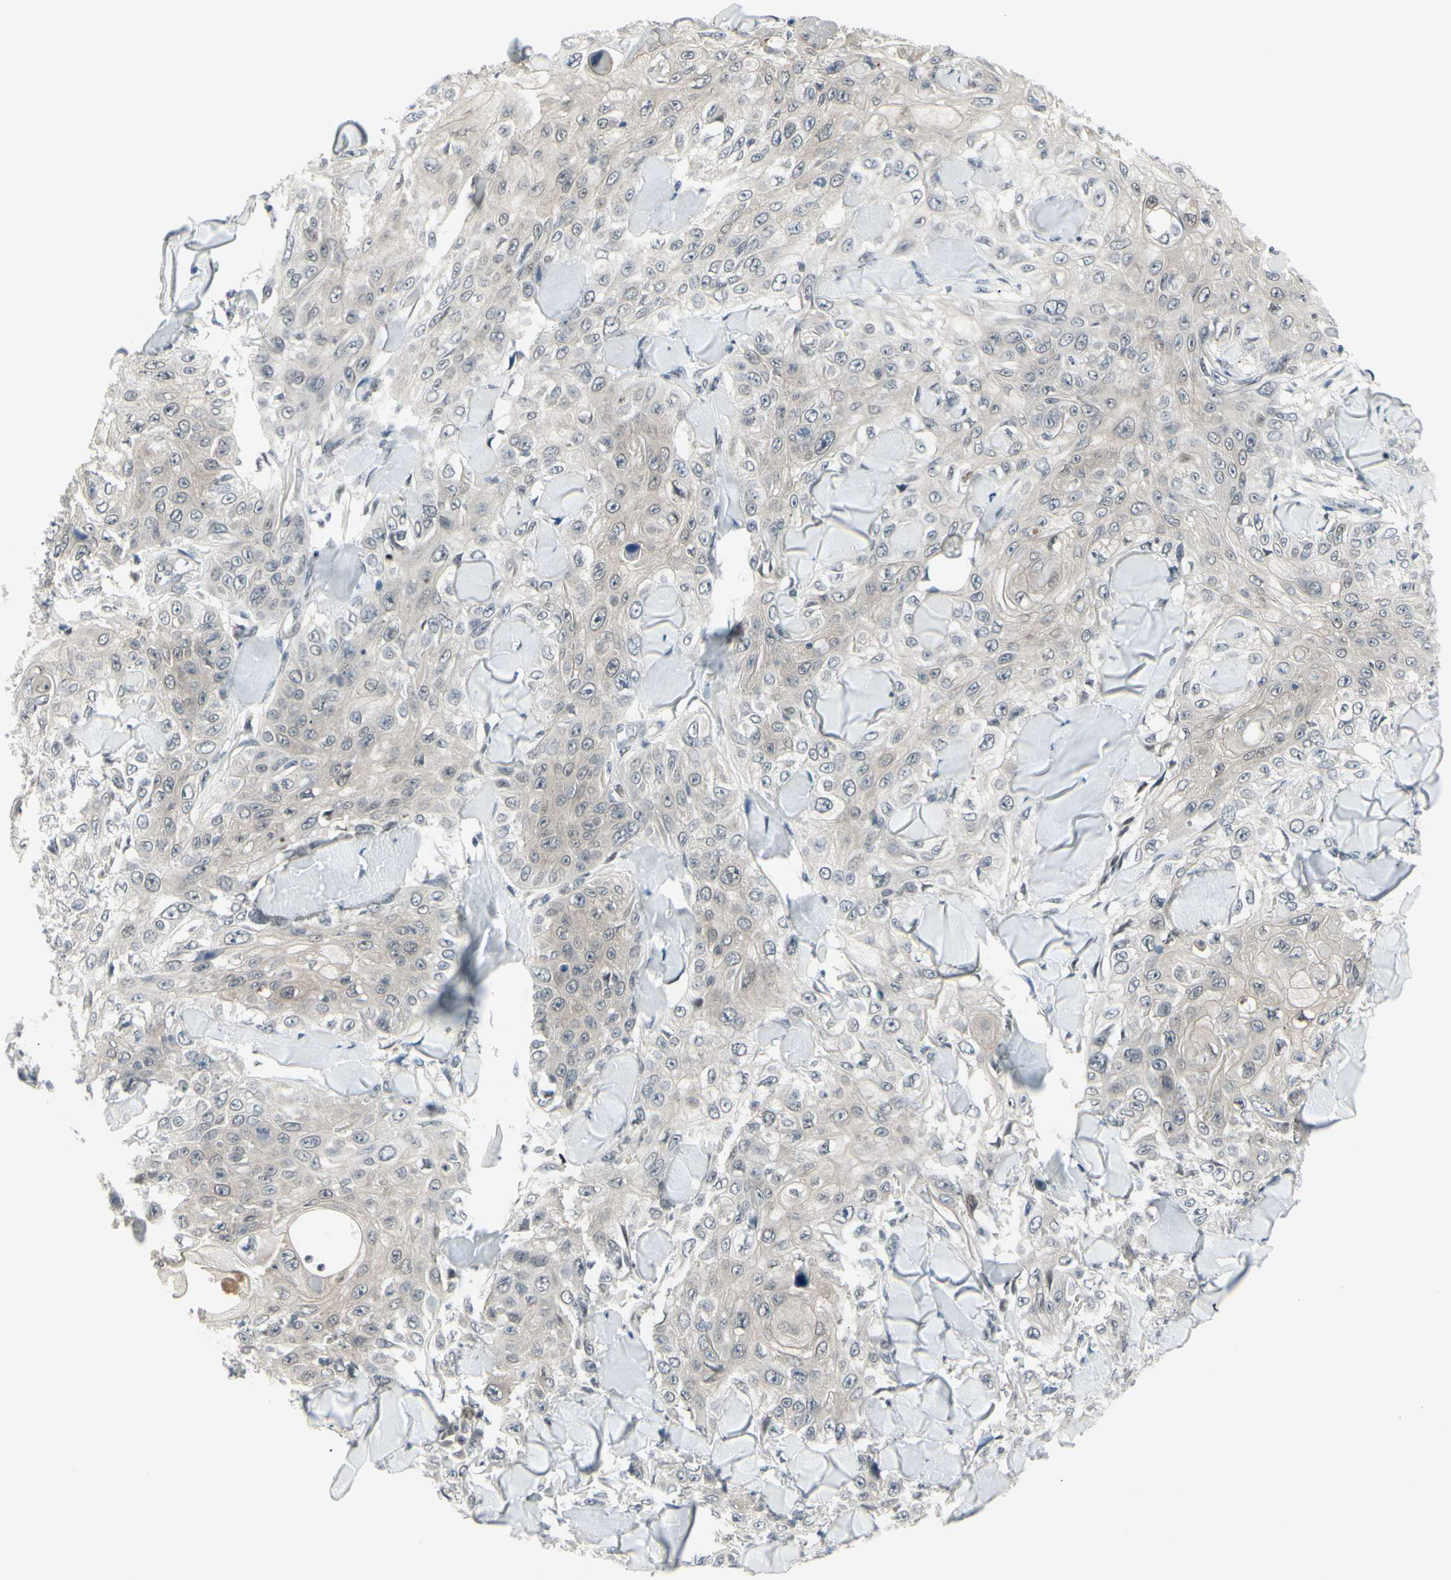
{"staining": {"intensity": "weak", "quantity": "<25%", "location": "cytoplasmic/membranous"}, "tissue": "skin cancer", "cell_type": "Tumor cells", "image_type": "cancer", "snomed": [{"axis": "morphology", "description": "Squamous cell carcinoma, NOS"}, {"axis": "topography", "description": "Skin"}], "caption": "This histopathology image is of skin cancer stained with IHC to label a protein in brown with the nuclei are counter-stained blue. There is no expression in tumor cells. Brightfield microscopy of IHC stained with DAB (brown) and hematoxylin (blue), captured at high magnification.", "gene": "ETNK1", "patient": {"sex": "male", "age": 86}}